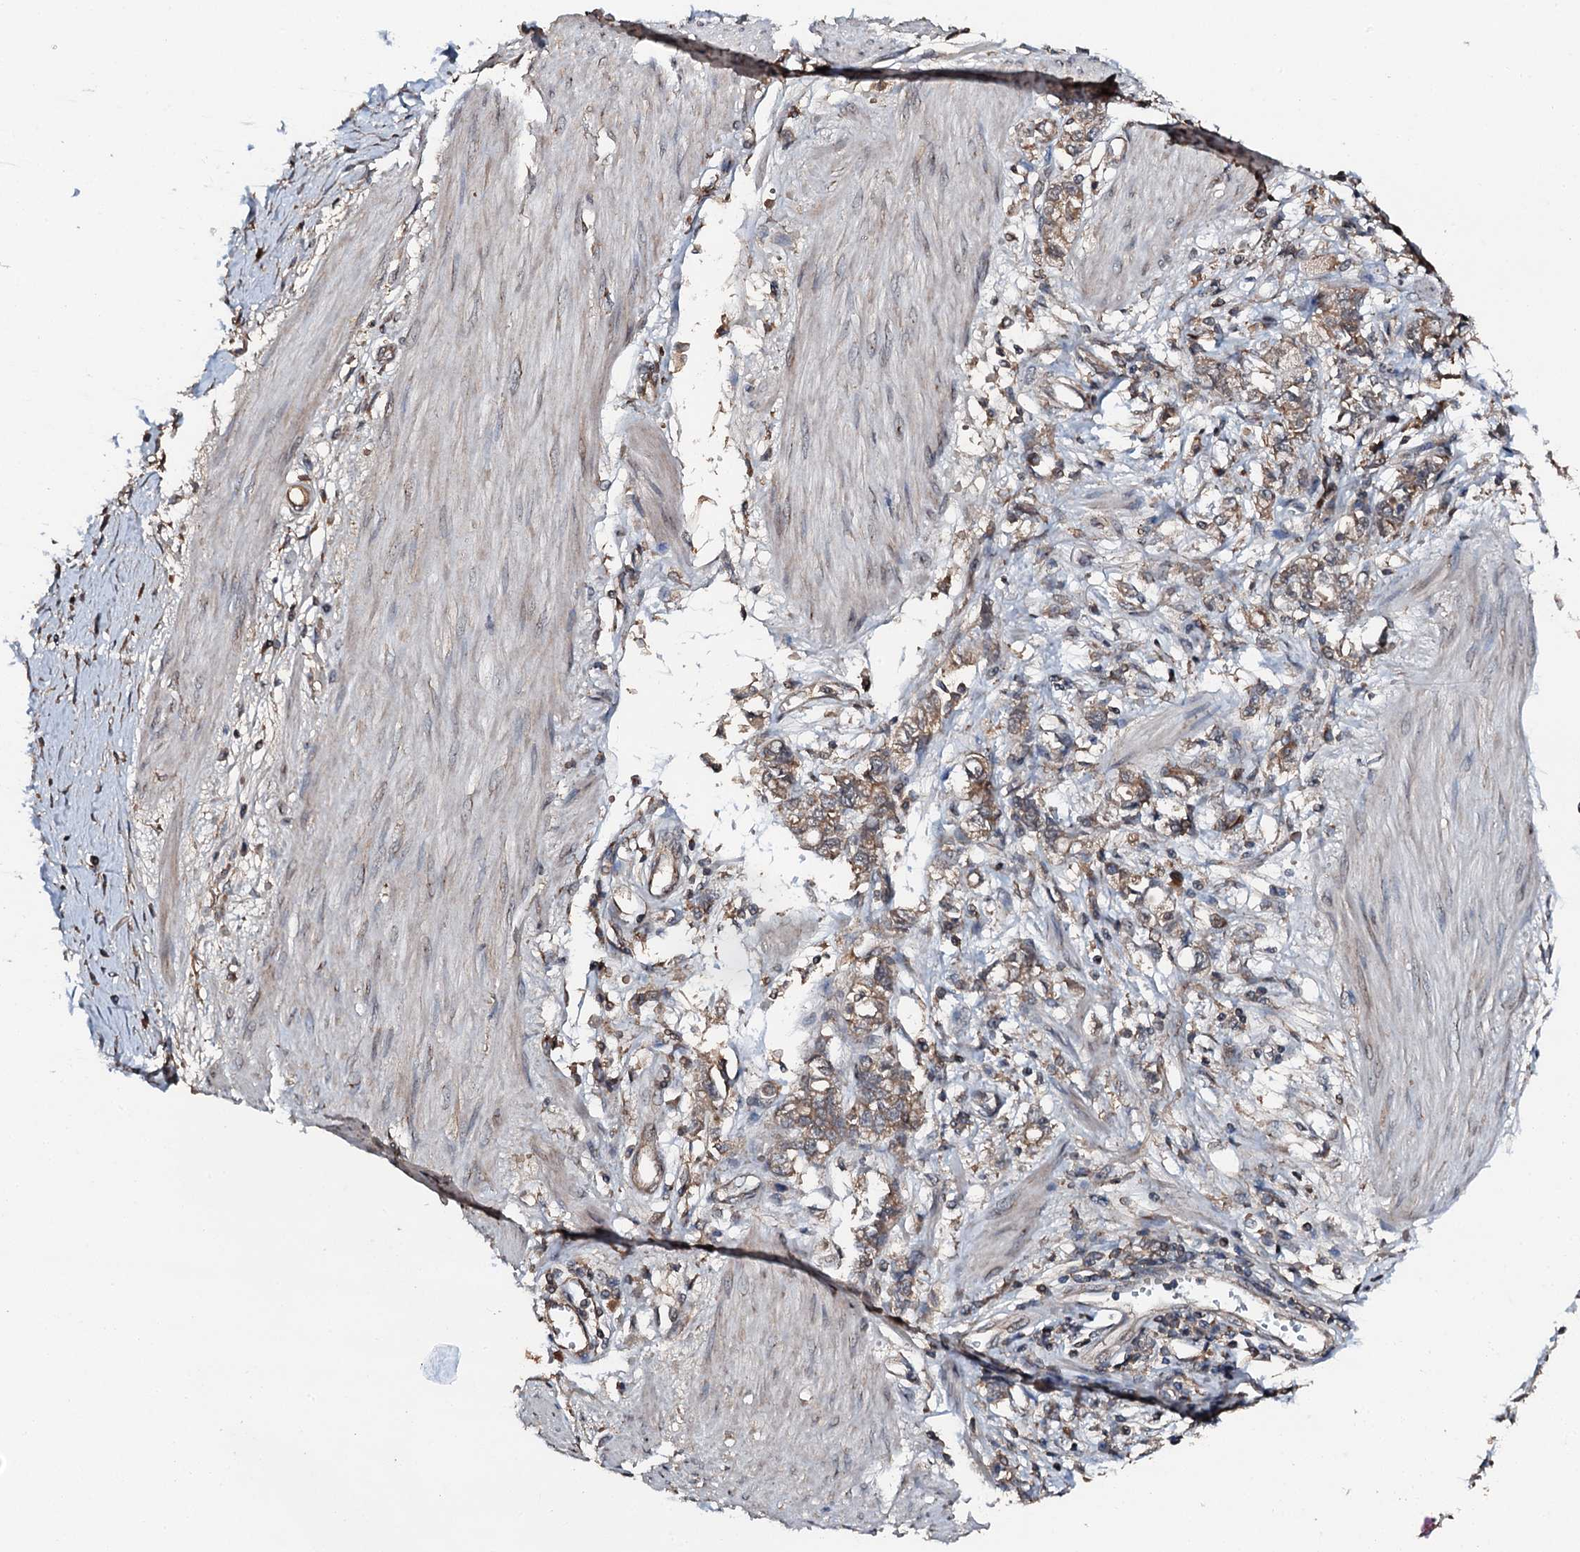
{"staining": {"intensity": "weak", "quantity": ">75%", "location": "cytoplasmic/membranous"}, "tissue": "stomach cancer", "cell_type": "Tumor cells", "image_type": "cancer", "snomed": [{"axis": "morphology", "description": "Adenocarcinoma, NOS"}, {"axis": "topography", "description": "Stomach"}], "caption": "Immunohistochemistry (IHC) (DAB) staining of human adenocarcinoma (stomach) exhibits weak cytoplasmic/membranous protein positivity in approximately >75% of tumor cells. (DAB = brown stain, brightfield microscopy at high magnification).", "gene": "FLYWCH1", "patient": {"sex": "female", "age": 76}}